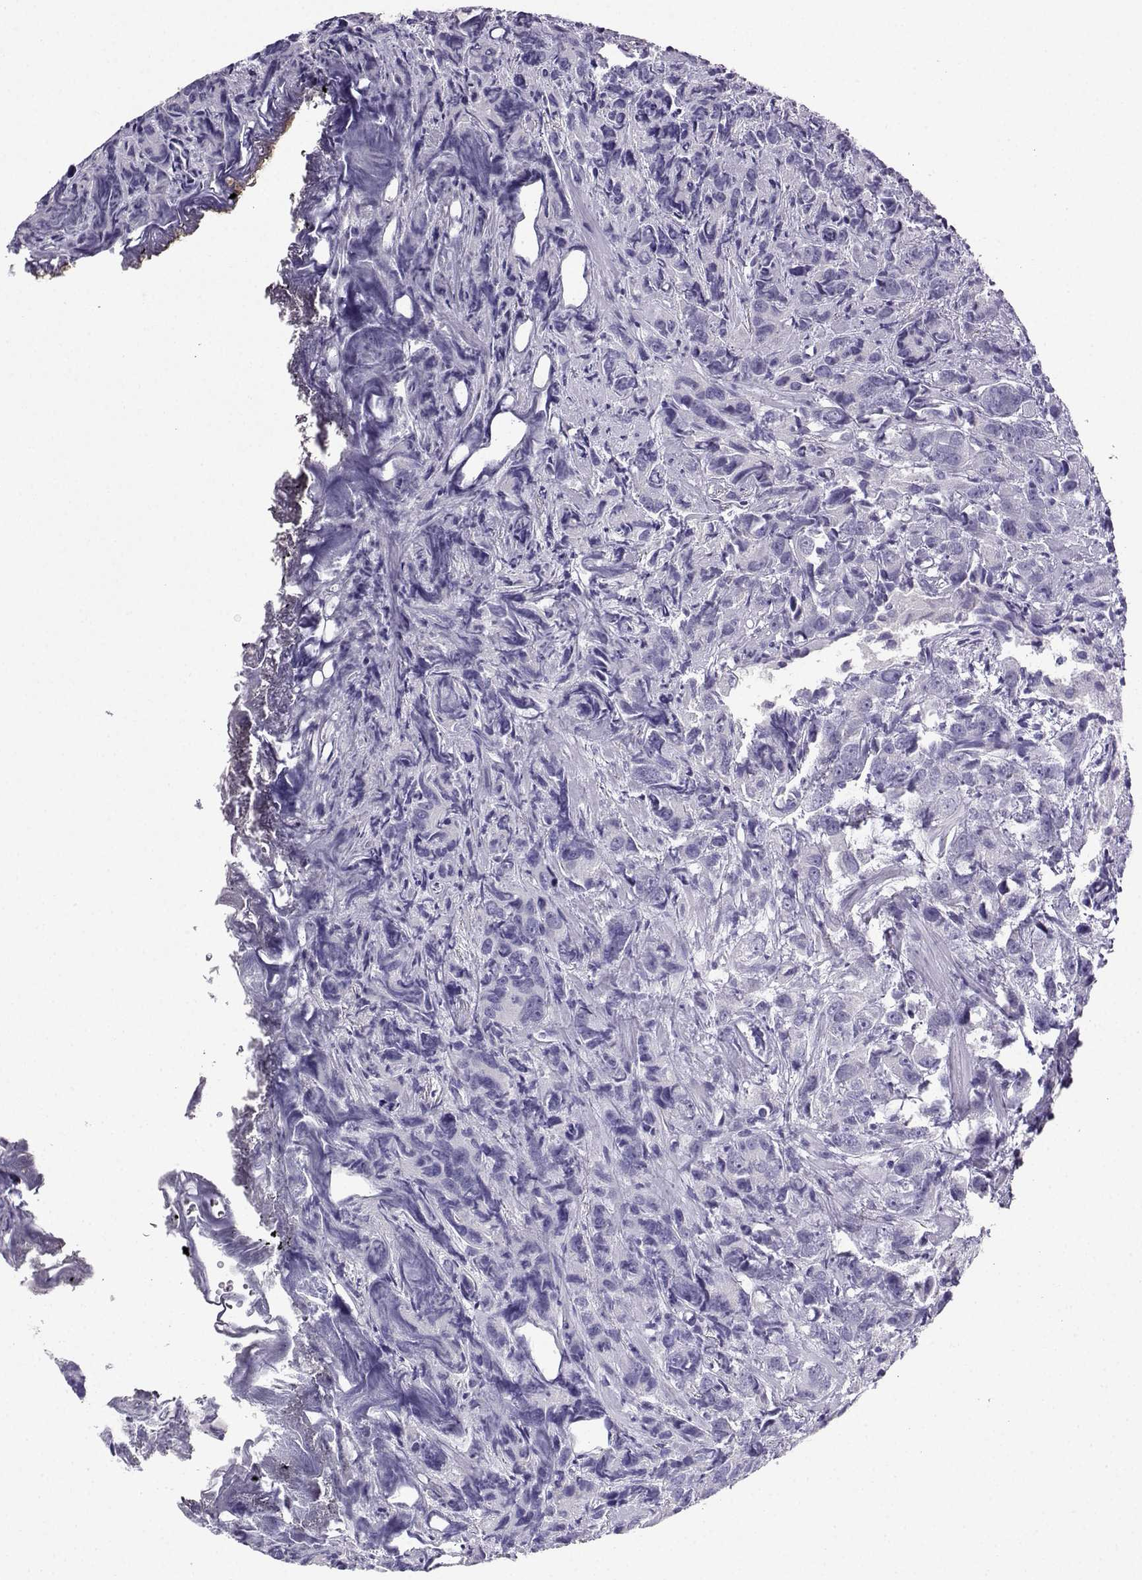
{"staining": {"intensity": "negative", "quantity": "none", "location": "none"}, "tissue": "prostate cancer", "cell_type": "Tumor cells", "image_type": "cancer", "snomed": [{"axis": "morphology", "description": "Adenocarcinoma, High grade"}, {"axis": "topography", "description": "Prostate"}], "caption": "Tumor cells show no significant protein expression in prostate cancer.", "gene": "LINGO1", "patient": {"sex": "male", "age": 90}}